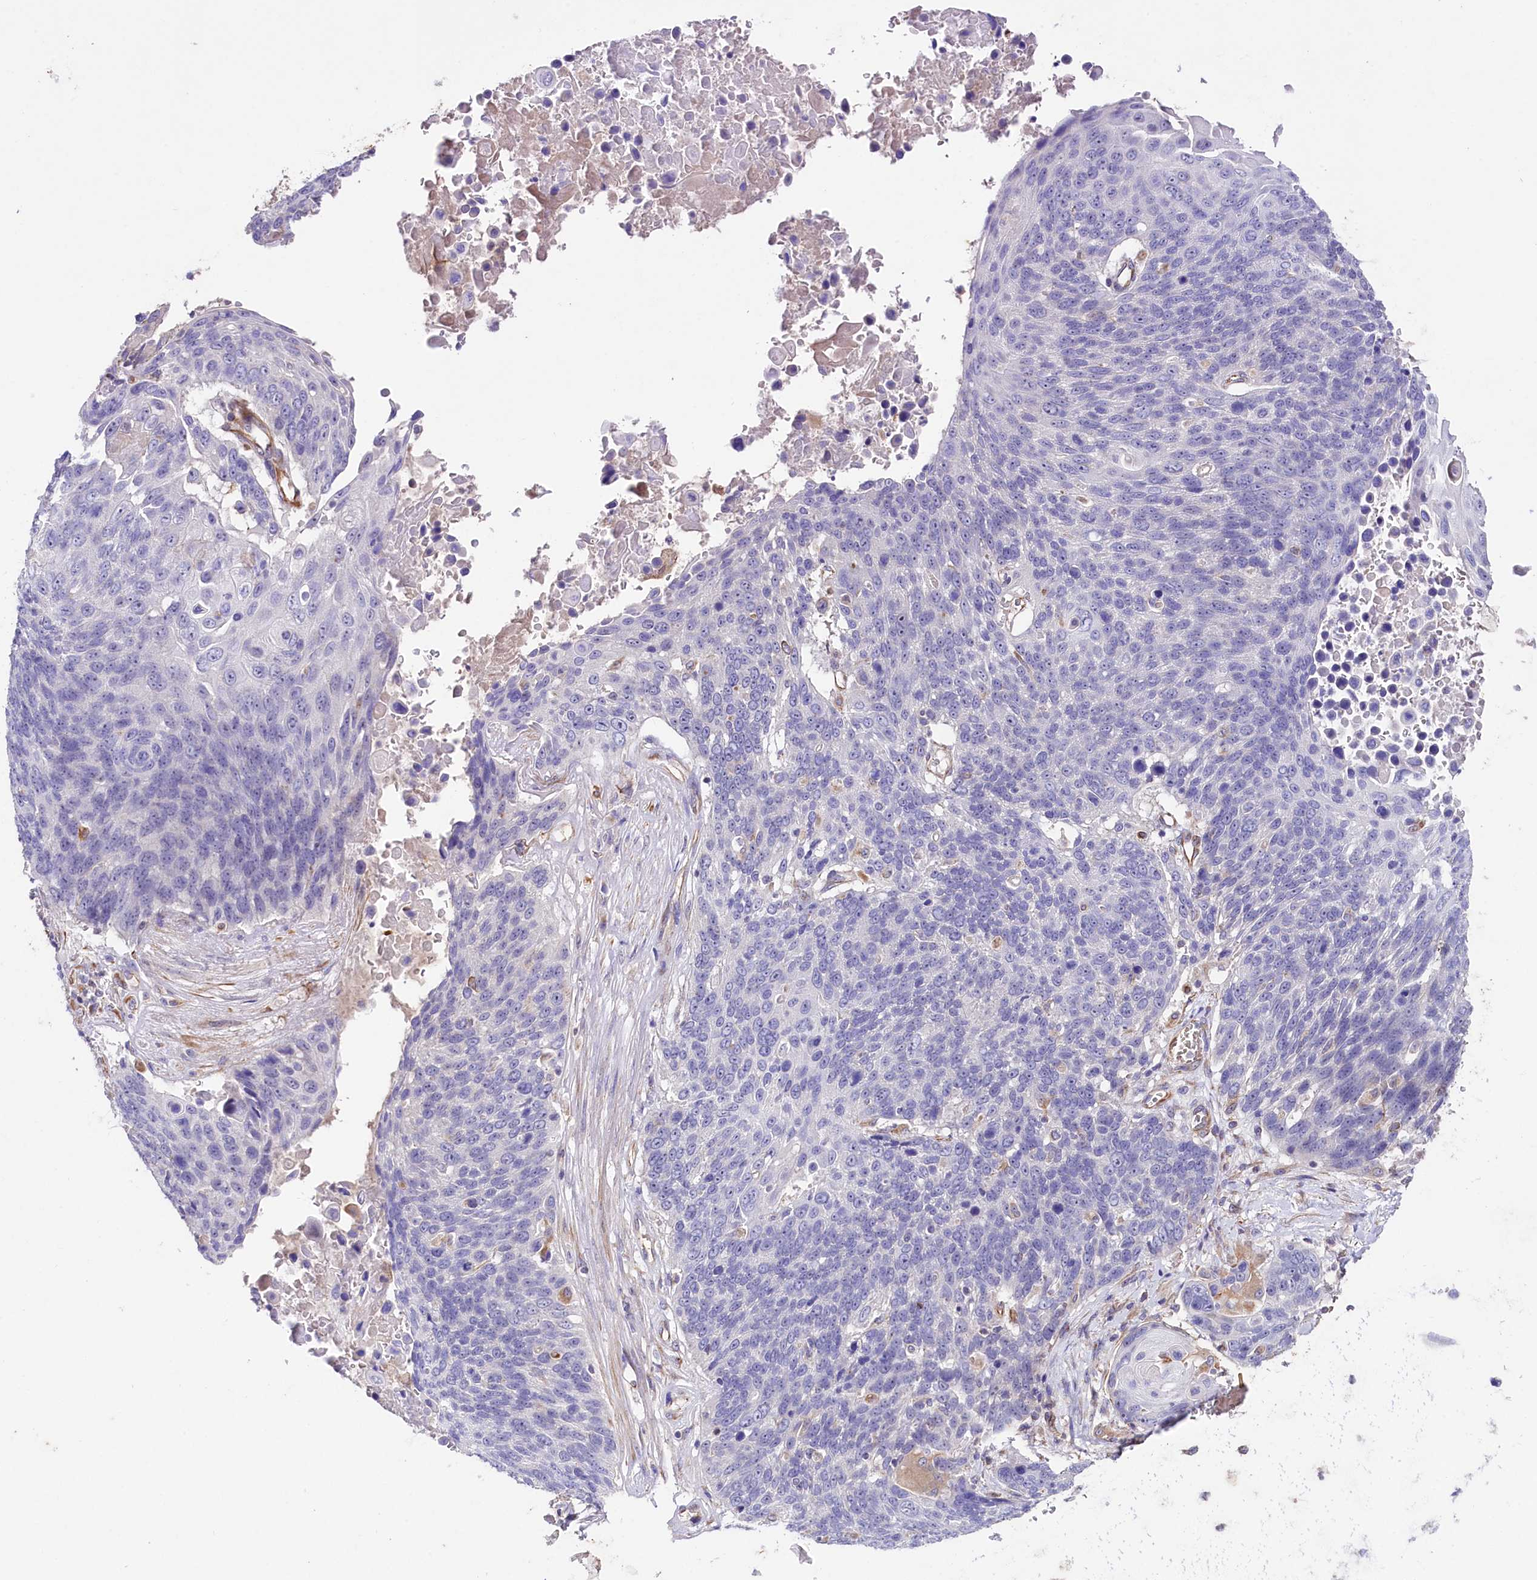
{"staining": {"intensity": "negative", "quantity": "none", "location": "none"}, "tissue": "lung cancer", "cell_type": "Tumor cells", "image_type": "cancer", "snomed": [{"axis": "morphology", "description": "Squamous cell carcinoma, NOS"}, {"axis": "topography", "description": "Lung"}], "caption": "The immunohistochemistry (IHC) image has no significant expression in tumor cells of squamous cell carcinoma (lung) tissue.", "gene": "SLC7A1", "patient": {"sex": "male", "age": 66}}